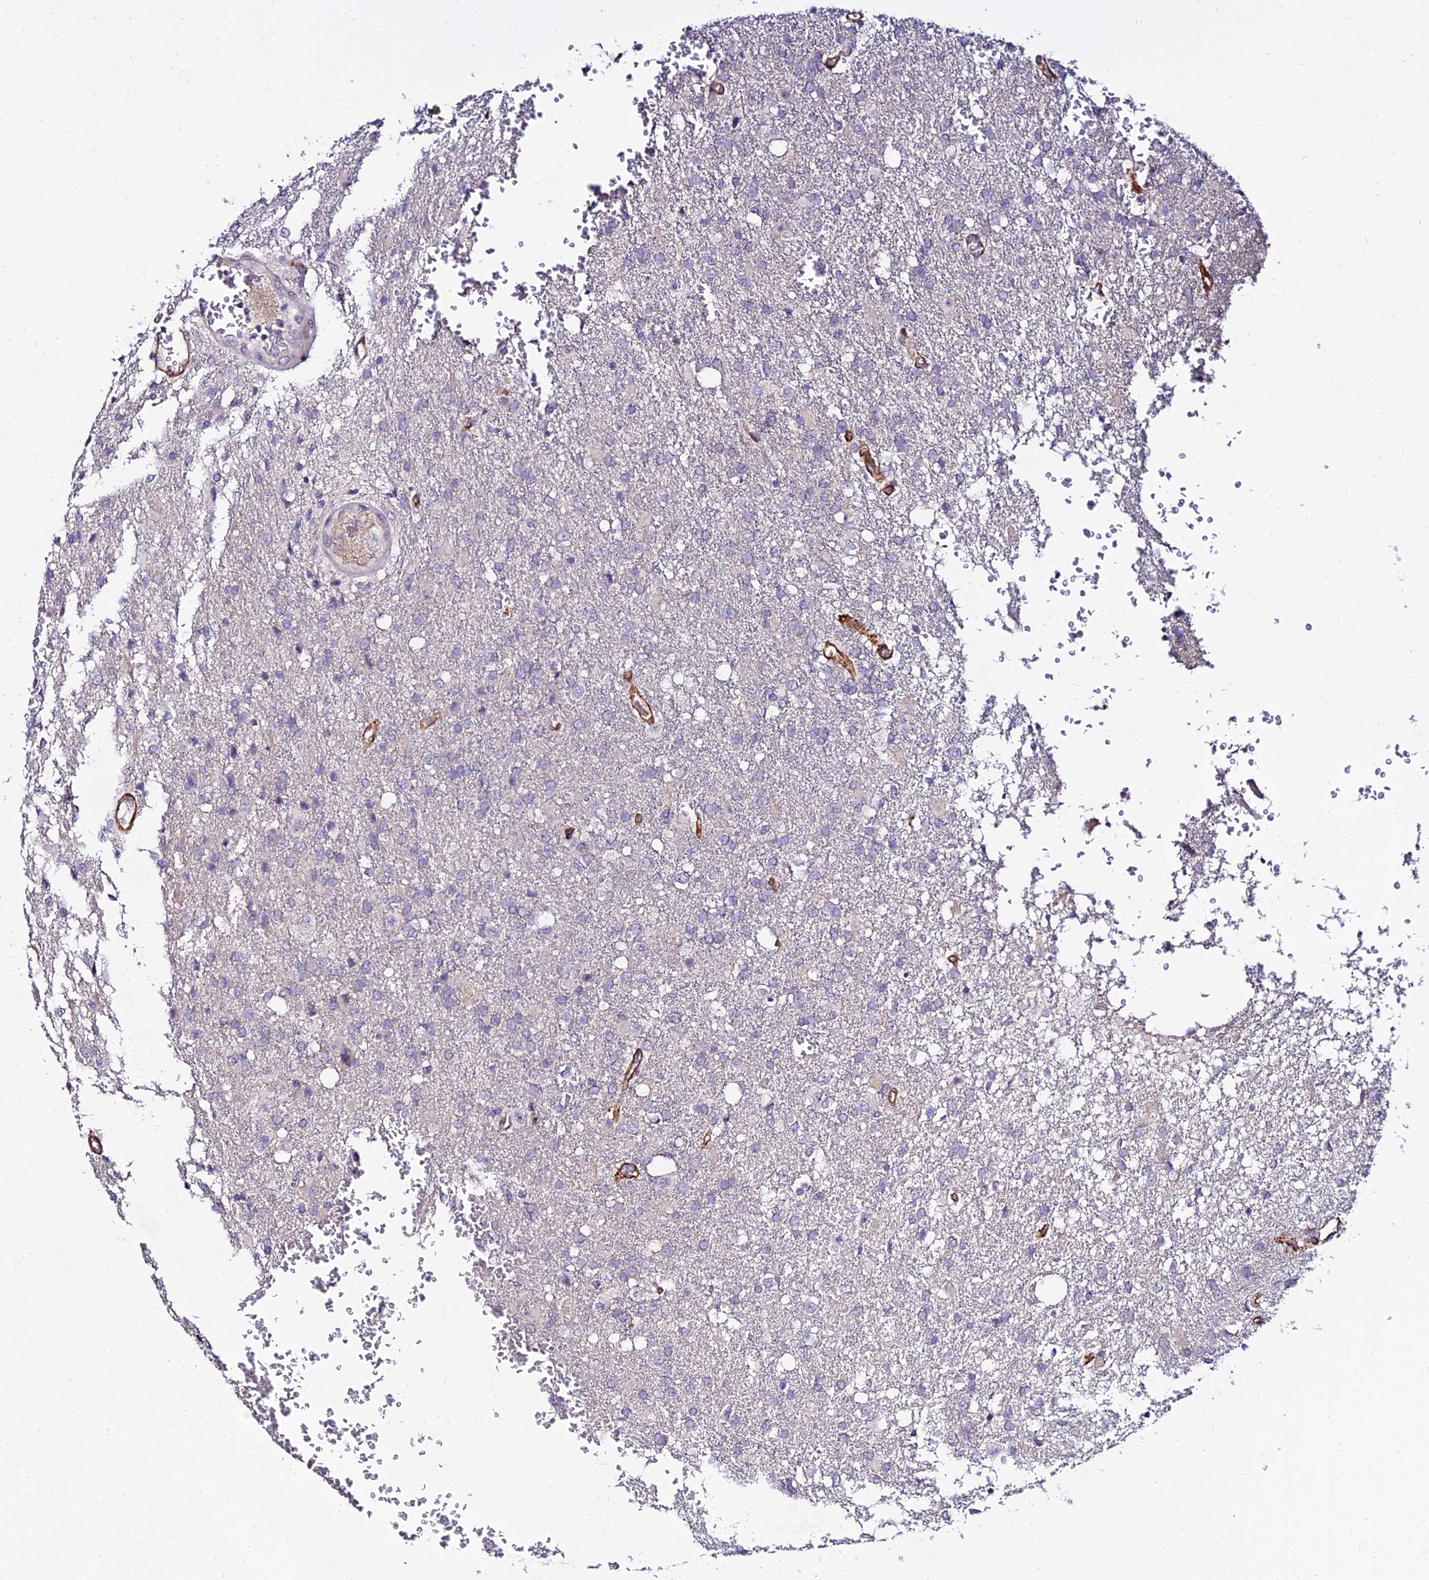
{"staining": {"intensity": "negative", "quantity": "none", "location": "none"}, "tissue": "glioma", "cell_type": "Tumor cells", "image_type": "cancer", "snomed": [{"axis": "morphology", "description": "Glioma, malignant, High grade"}, {"axis": "topography", "description": "Brain"}], "caption": "Tumor cells are negative for brown protein staining in glioma.", "gene": "ALDH3B2", "patient": {"sex": "female", "age": 74}}